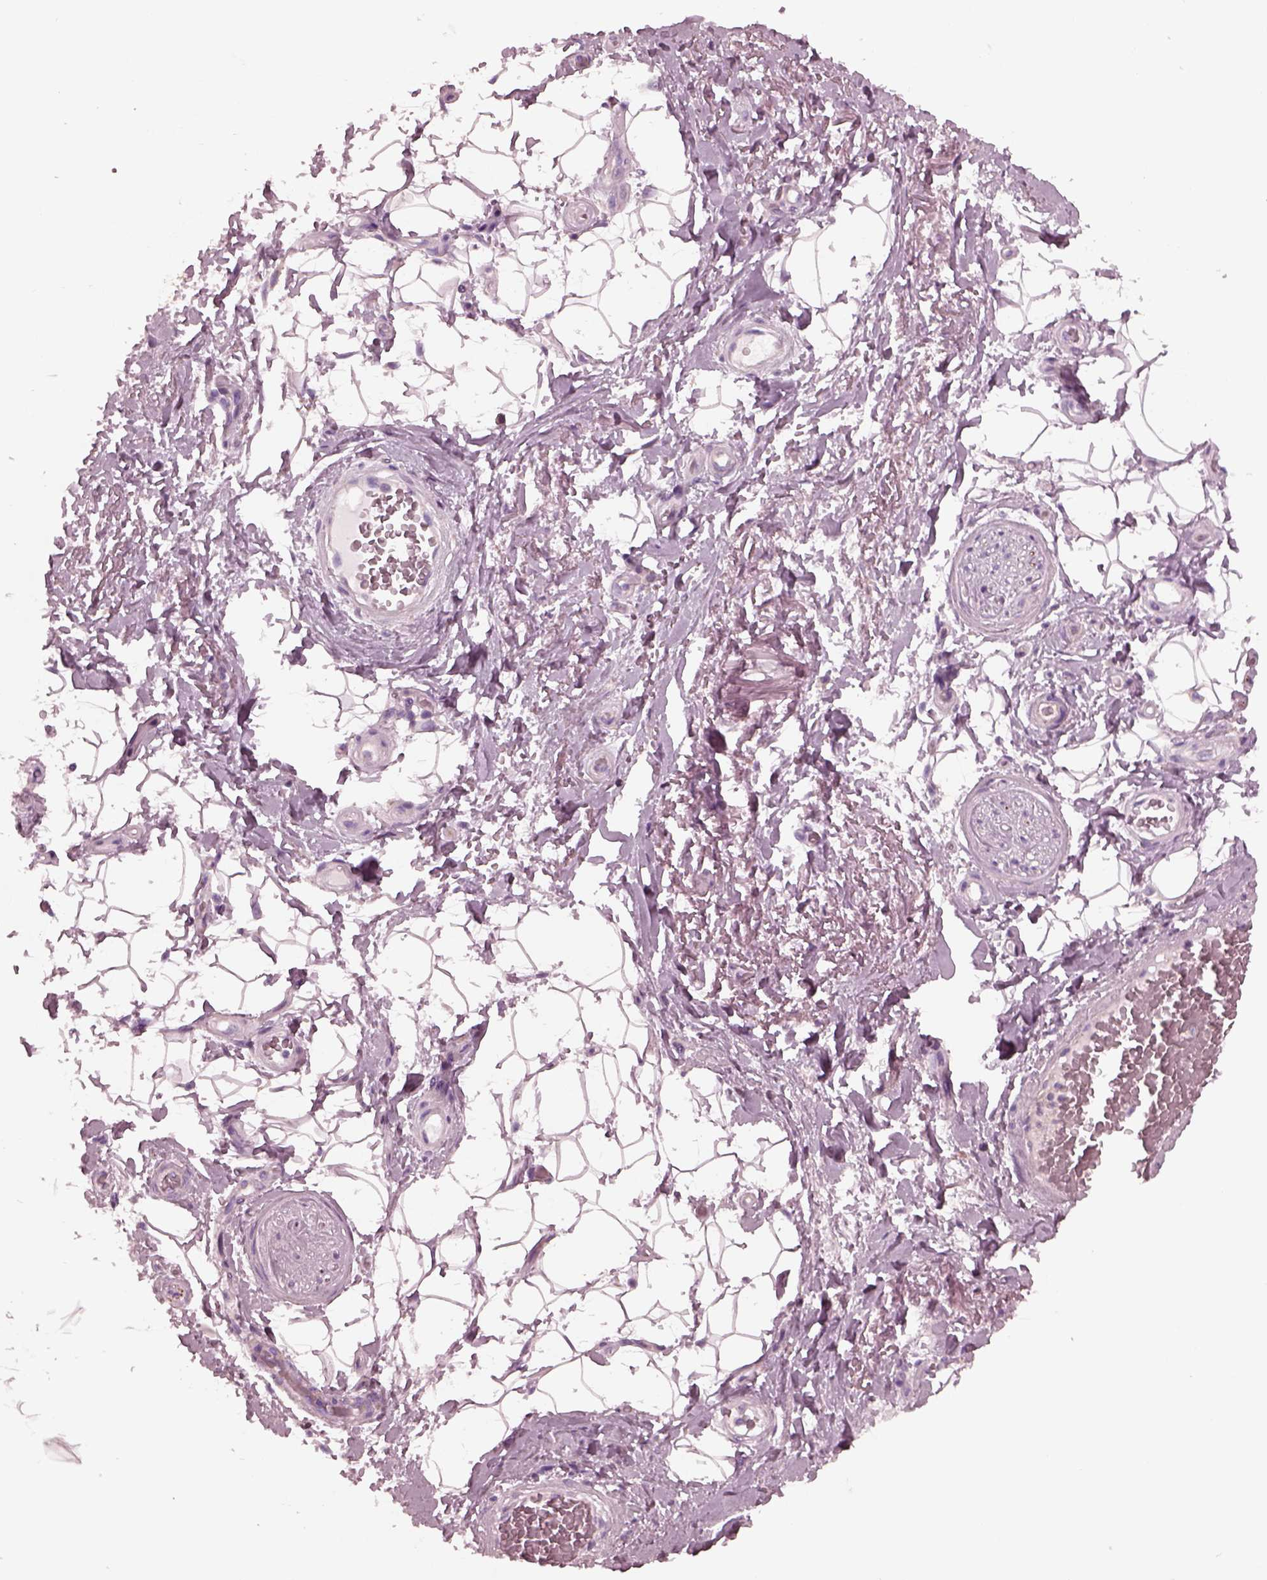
{"staining": {"intensity": "negative", "quantity": "none", "location": "none"}, "tissue": "adipose tissue", "cell_type": "Adipocytes", "image_type": "normal", "snomed": [{"axis": "morphology", "description": "Normal tissue, NOS"}, {"axis": "topography", "description": "Anal"}, {"axis": "topography", "description": "Peripheral nerve tissue"}], "caption": "Protein analysis of unremarkable adipose tissue shows no significant expression in adipocytes. (Brightfield microscopy of DAB (3,3'-diaminobenzidine) immunohistochemistry (IHC) at high magnification).", "gene": "GDF11", "patient": {"sex": "male", "age": 53}}